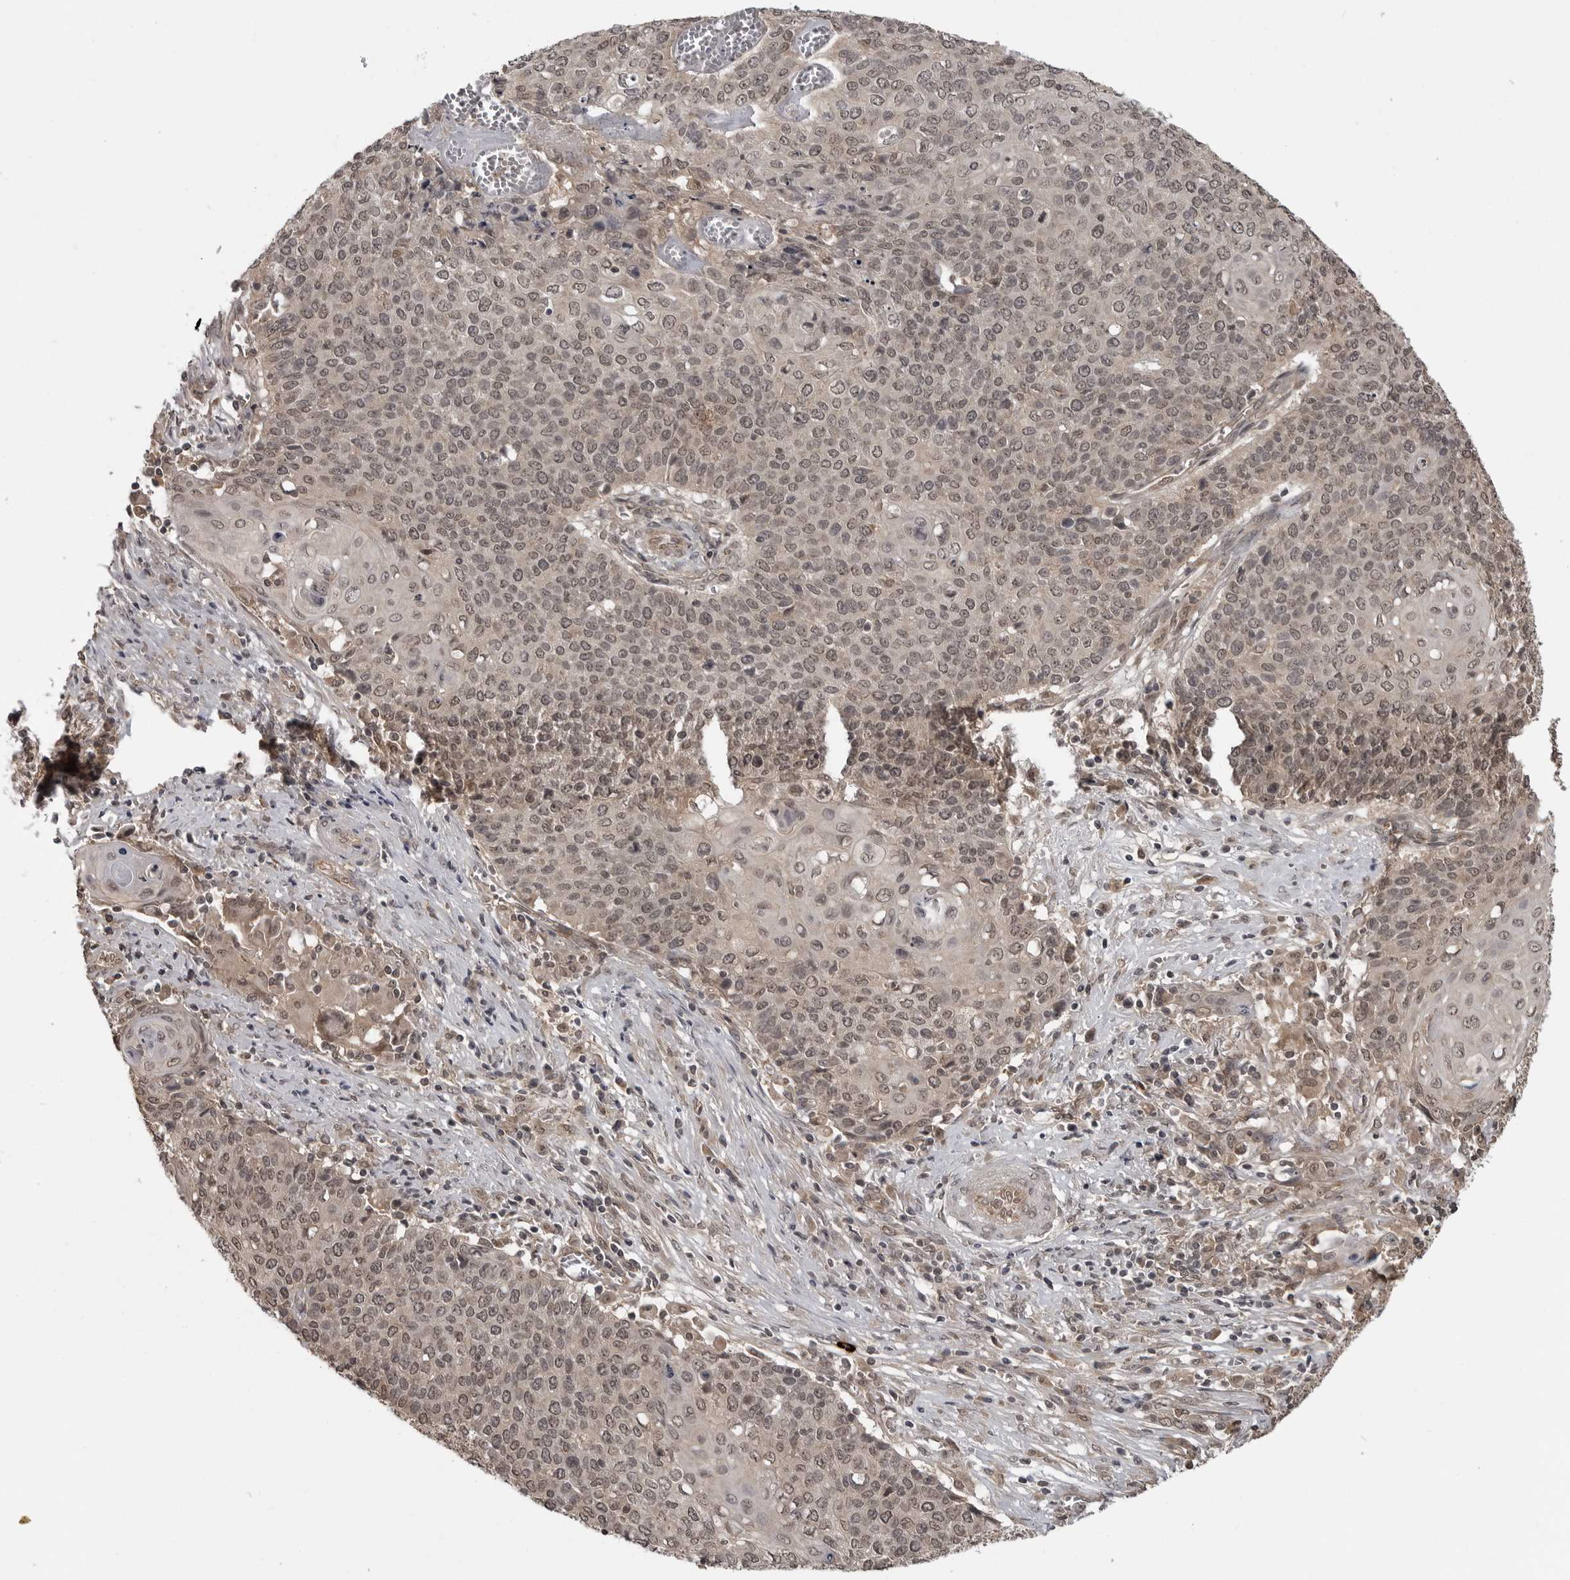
{"staining": {"intensity": "moderate", "quantity": ">75%", "location": "nuclear"}, "tissue": "cervical cancer", "cell_type": "Tumor cells", "image_type": "cancer", "snomed": [{"axis": "morphology", "description": "Squamous cell carcinoma, NOS"}, {"axis": "topography", "description": "Cervix"}], "caption": "IHC micrograph of neoplastic tissue: human cervical cancer stained using immunohistochemistry reveals medium levels of moderate protein expression localized specifically in the nuclear of tumor cells, appearing as a nuclear brown color.", "gene": "IL24", "patient": {"sex": "female", "age": 39}}